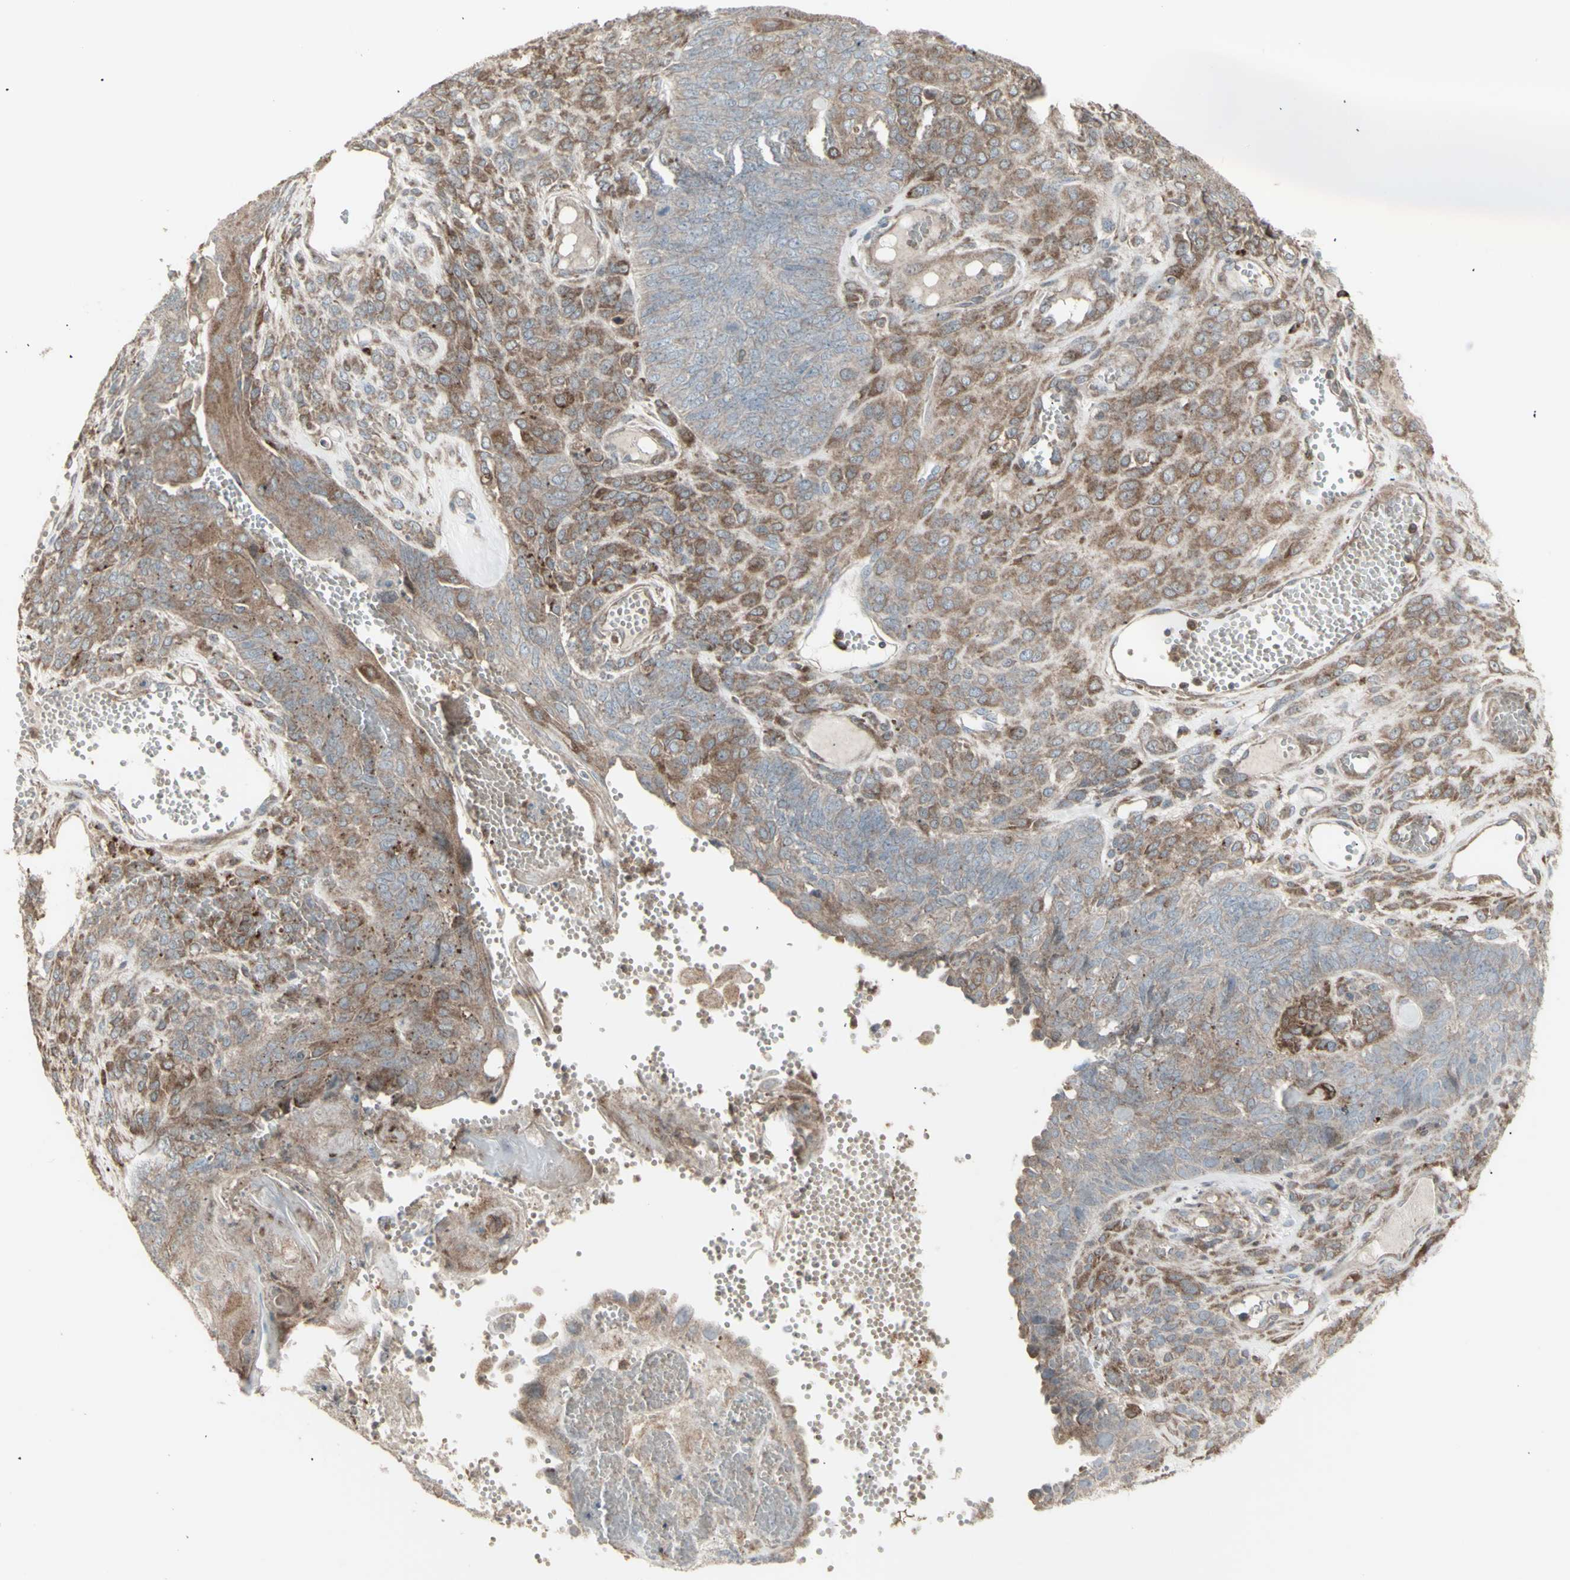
{"staining": {"intensity": "weak", "quantity": ">75%", "location": "cytoplasmic/membranous"}, "tissue": "endometrial cancer", "cell_type": "Tumor cells", "image_type": "cancer", "snomed": [{"axis": "morphology", "description": "Adenocarcinoma, NOS"}, {"axis": "topography", "description": "Endometrium"}], "caption": "Endometrial cancer stained with immunohistochemistry shows weak cytoplasmic/membranous expression in approximately >75% of tumor cells.", "gene": "RNASEL", "patient": {"sex": "female", "age": 32}}